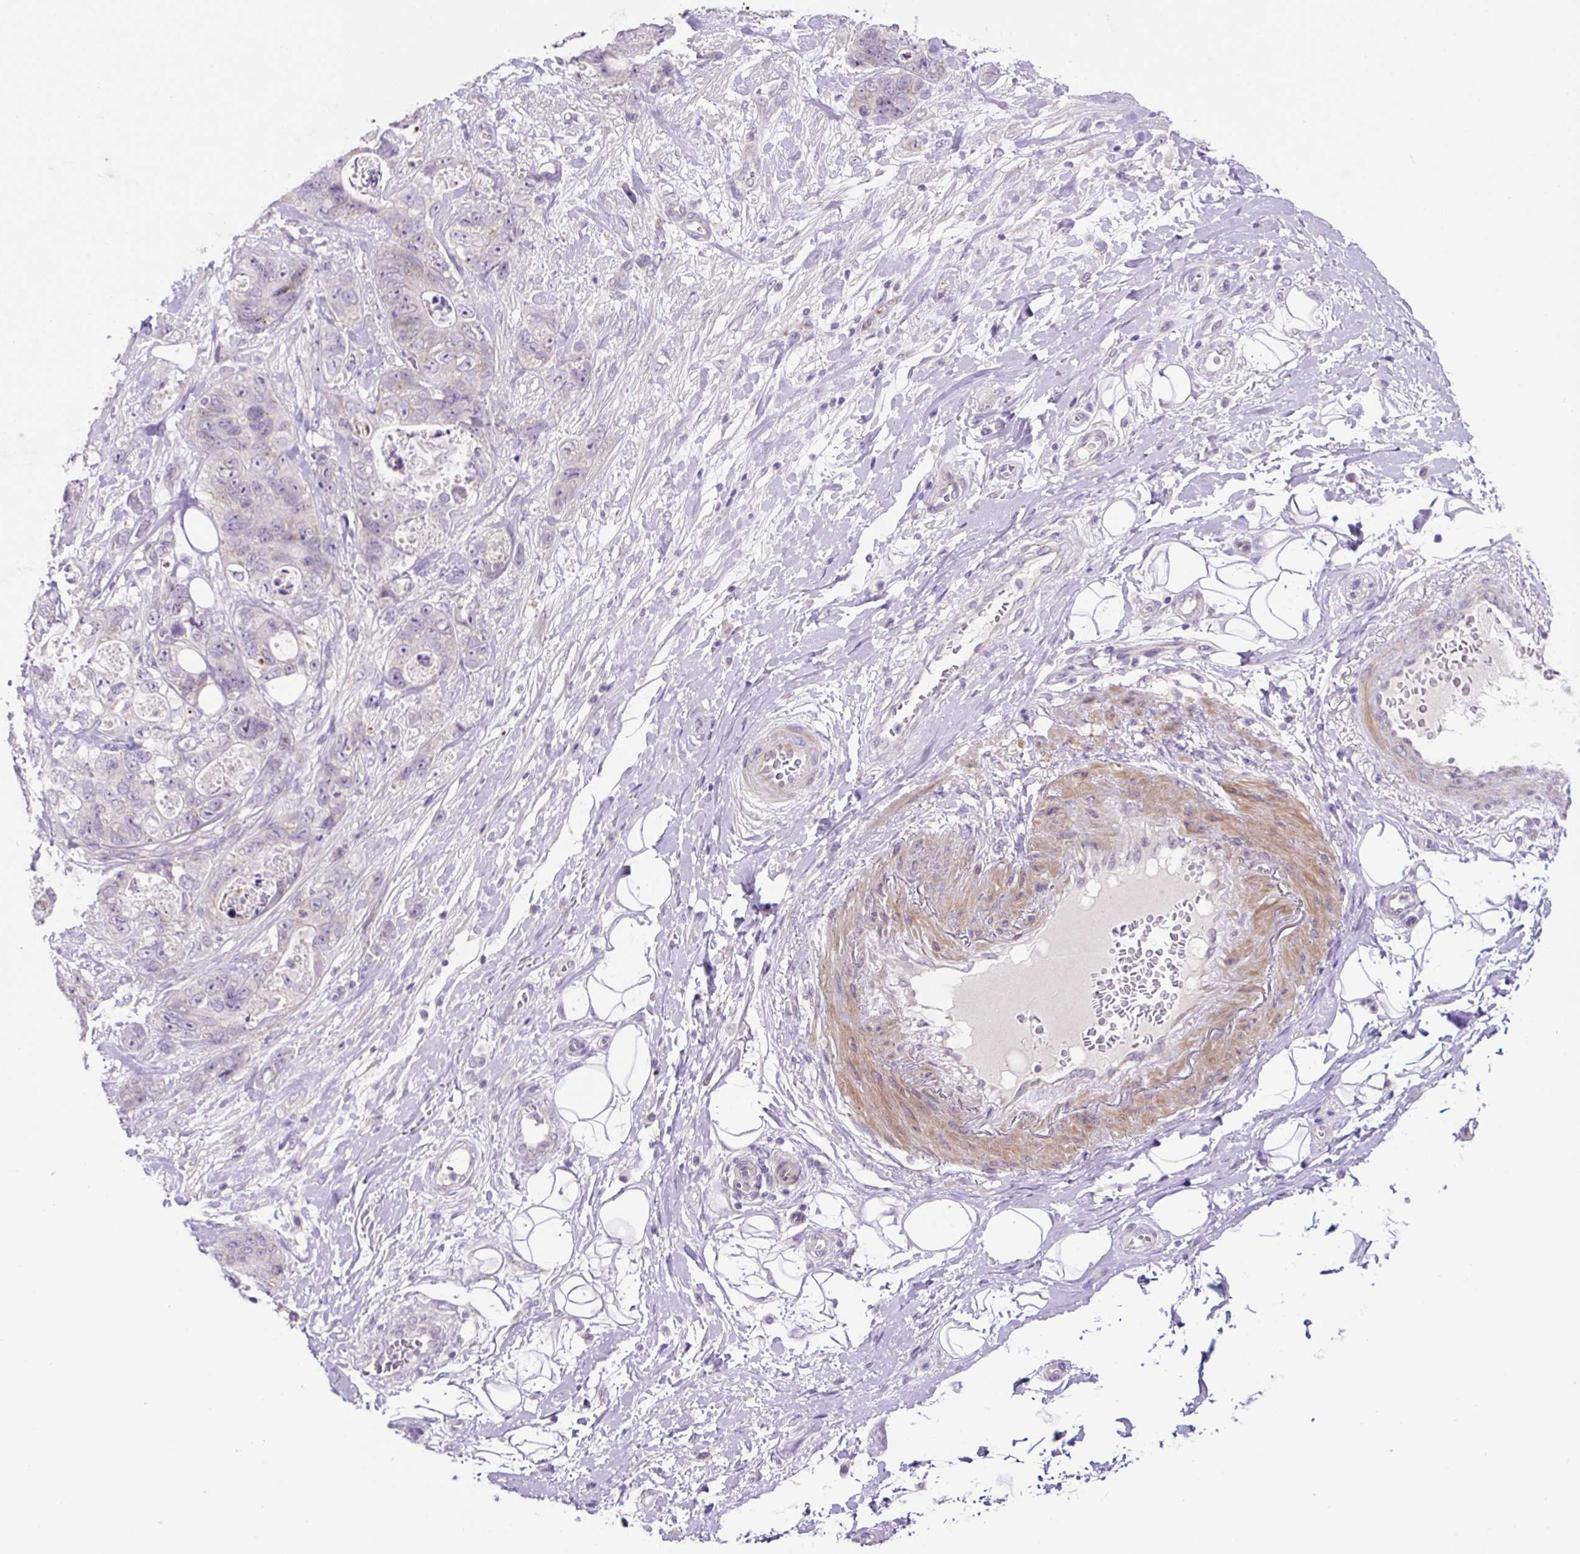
{"staining": {"intensity": "negative", "quantity": "none", "location": "none"}, "tissue": "stomach cancer", "cell_type": "Tumor cells", "image_type": "cancer", "snomed": [{"axis": "morphology", "description": "Normal tissue, NOS"}, {"axis": "morphology", "description": "Adenocarcinoma, NOS"}, {"axis": "topography", "description": "Stomach"}], "caption": "Tumor cells are negative for brown protein staining in stomach cancer.", "gene": "OGDHL", "patient": {"sex": "female", "age": 89}}